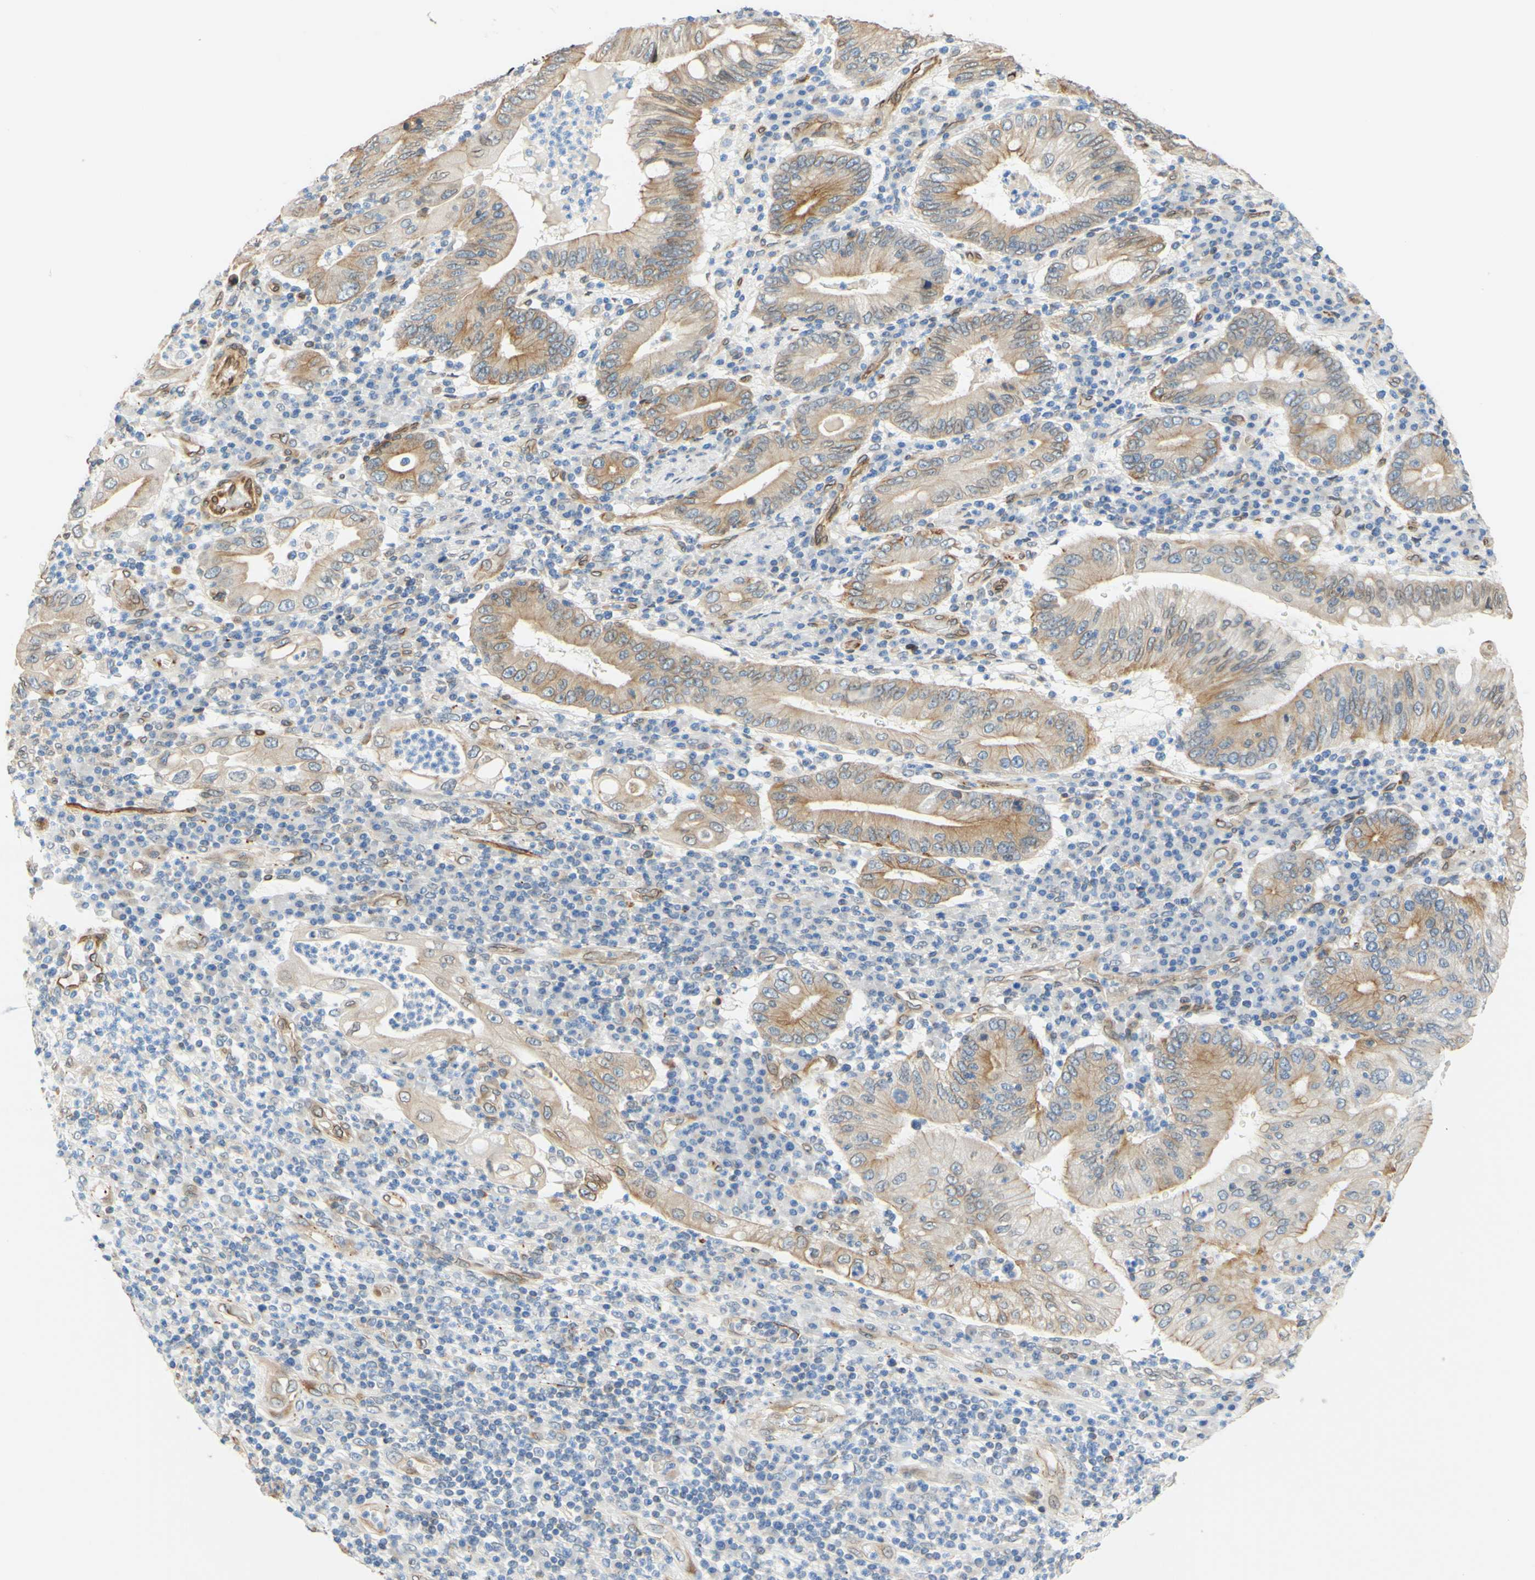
{"staining": {"intensity": "weak", "quantity": ">75%", "location": "cytoplasmic/membranous,nuclear"}, "tissue": "stomach cancer", "cell_type": "Tumor cells", "image_type": "cancer", "snomed": [{"axis": "morphology", "description": "Normal tissue, NOS"}, {"axis": "morphology", "description": "Adenocarcinoma, NOS"}, {"axis": "topography", "description": "Esophagus"}, {"axis": "topography", "description": "Stomach, upper"}, {"axis": "topography", "description": "Peripheral nerve tissue"}], "caption": "A micrograph of human stomach cancer stained for a protein exhibits weak cytoplasmic/membranous and nuclear brown staining in tumor cells.", "gene": "ENDOD1", "patient": {"sex": "male", "age": 62}}